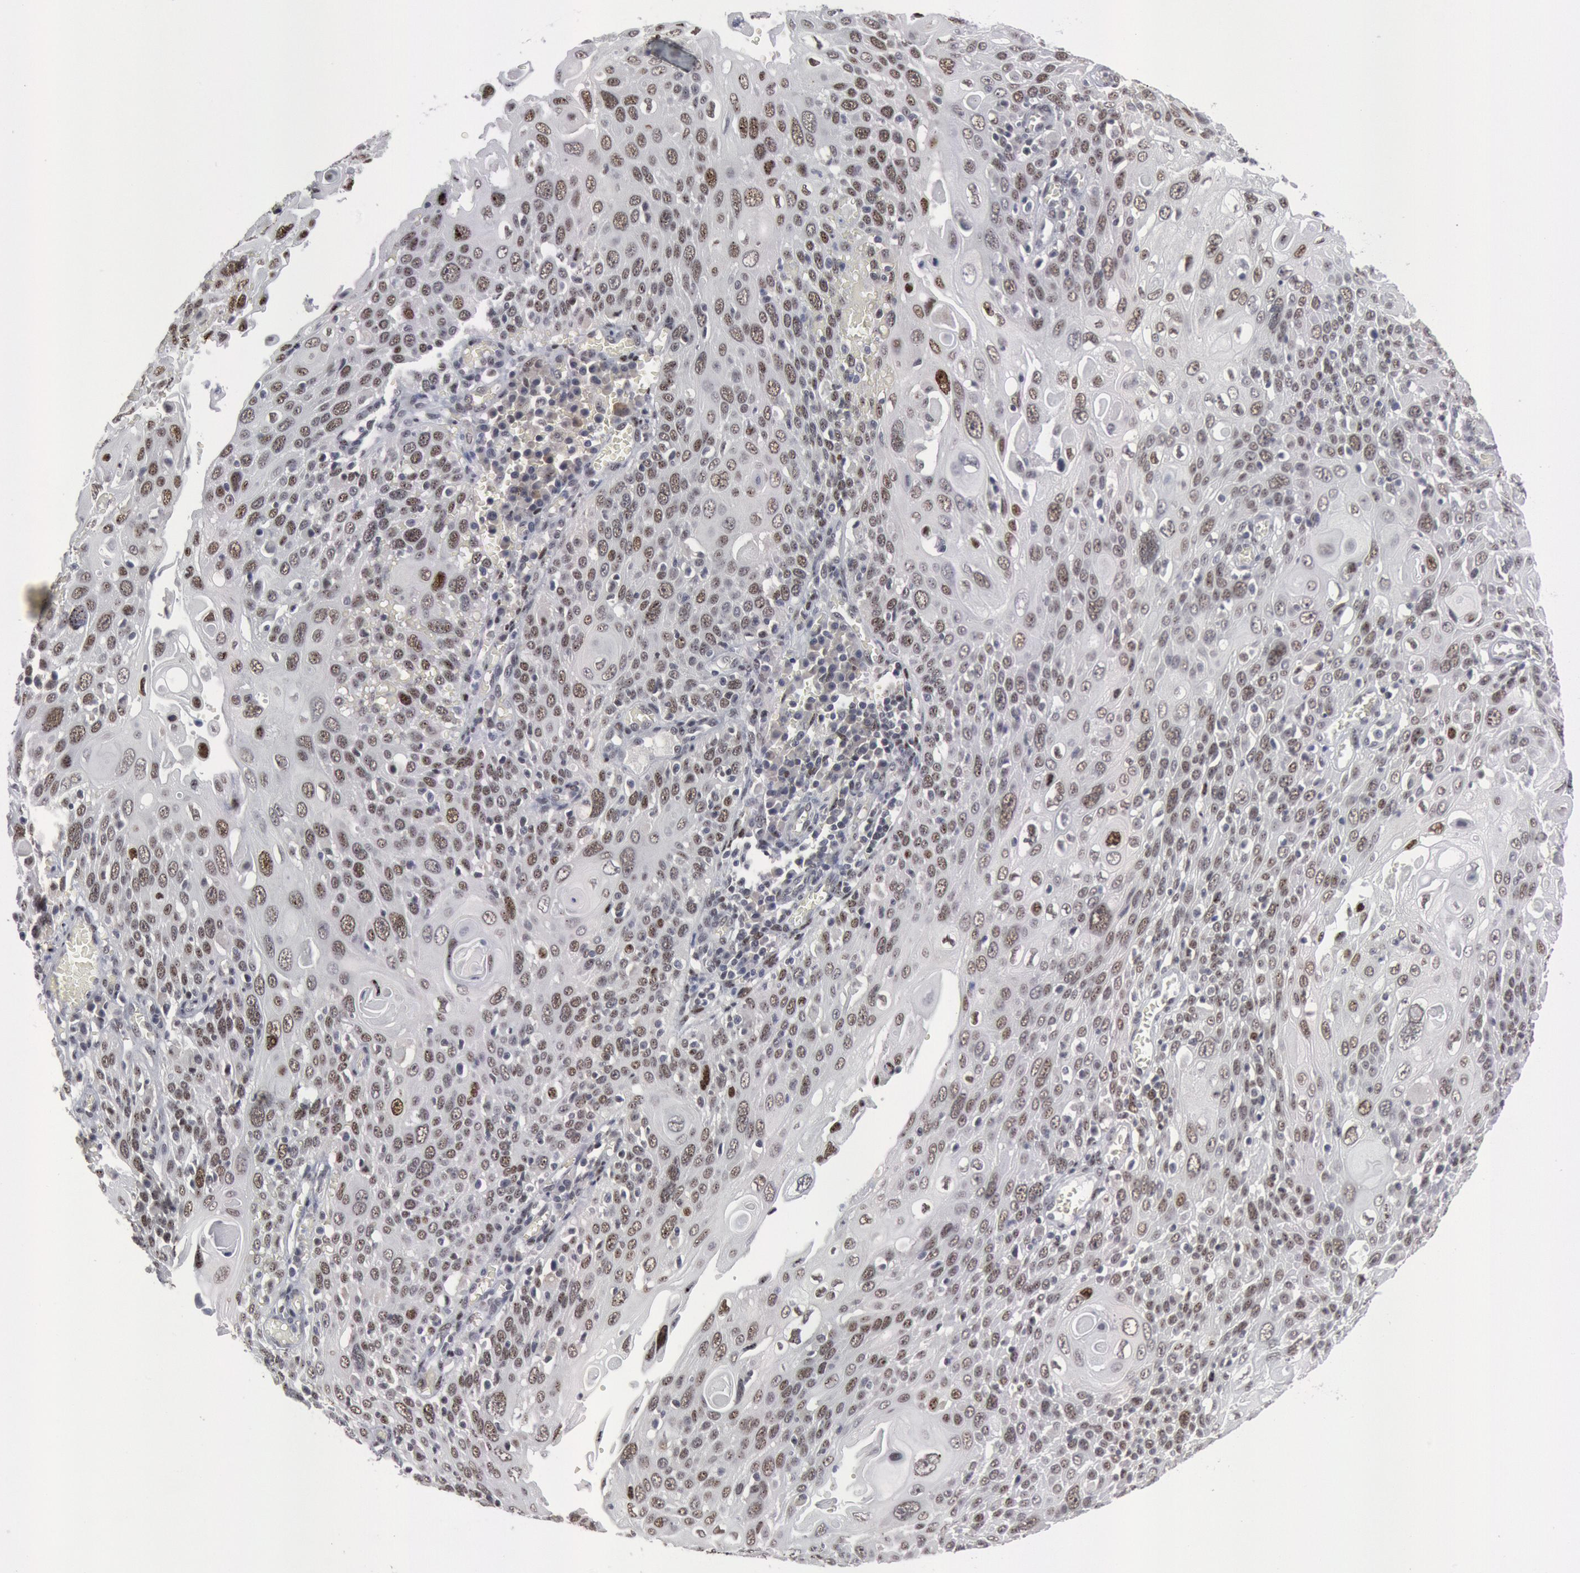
{"staining": {"intensity": "negative", "quantity": "none", "location": "none"}, "tissue": "cervical cancer", "cell_type": "Tumor cells", "image_type": "cancer", "snomed": [{"axis": "morphology", "description": "Squamous cell carcinoma, NOS"}, {"axis": "topography", "description": "Cervix"}], "caption": "A high-resolution histopathology image shows immunohistochemistry staining of cervical cancer, which reveals no significant staining in tumor cells.", "gene": "FOXO1", "patient": {"sex": "female", "age": 54}}